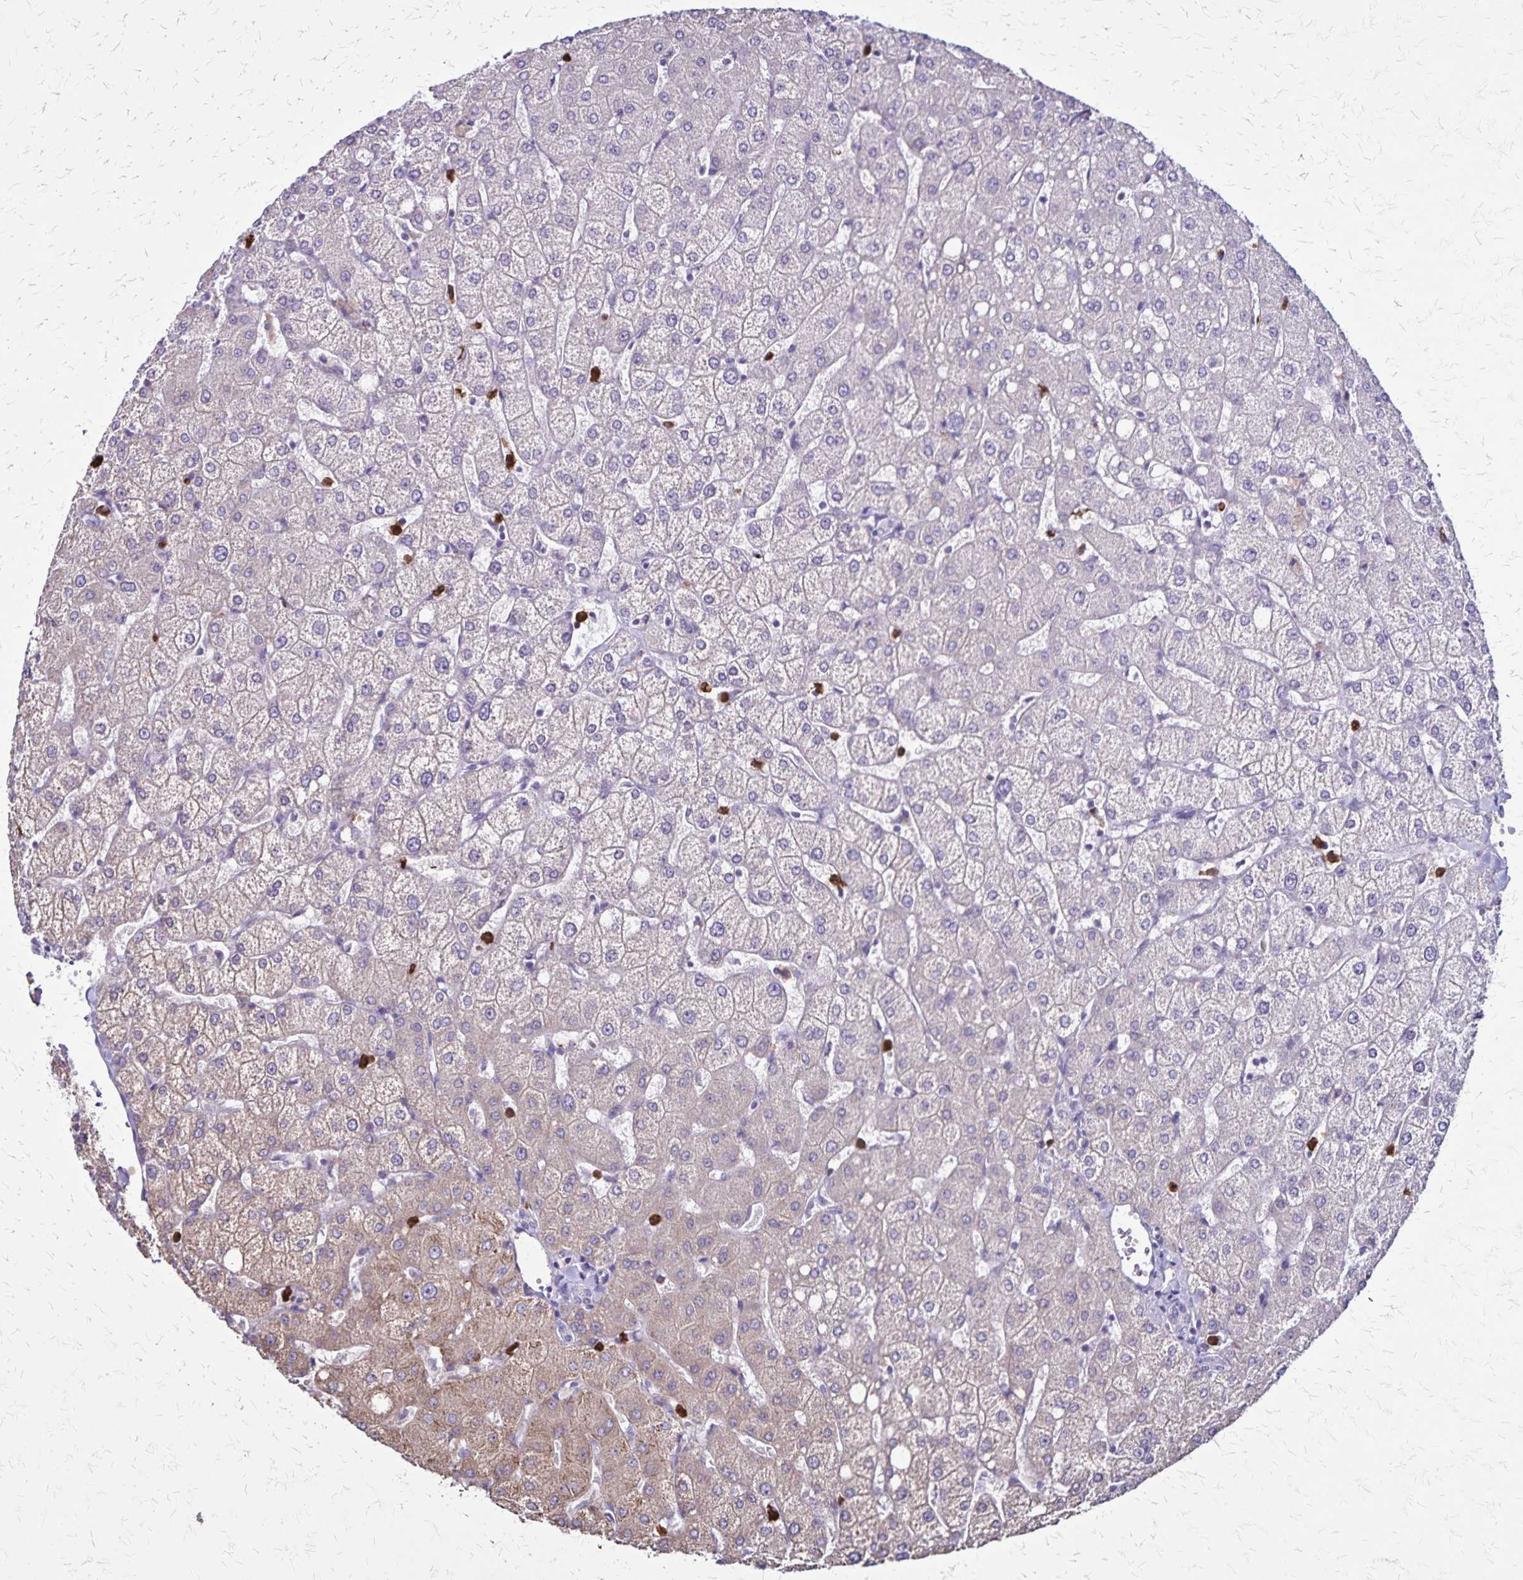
{"staining": {"intensity": "negative", "quantity": "none", "location": "none"}, "tissue": "liver", "cell_type": "Cholangiocytes", "image_type": "normal", "snomed": [{"axis": "morphology", "description": "Normal tissue, NOS"}, {"axis": "topography", "description": "Liver"}], "caption": "This is an immunohistochemistry micrograph of benign liver. There is no expression in cholangiocytes.", "gene": "ULBP3", "patient": {"sex": "female", "age": 54}}